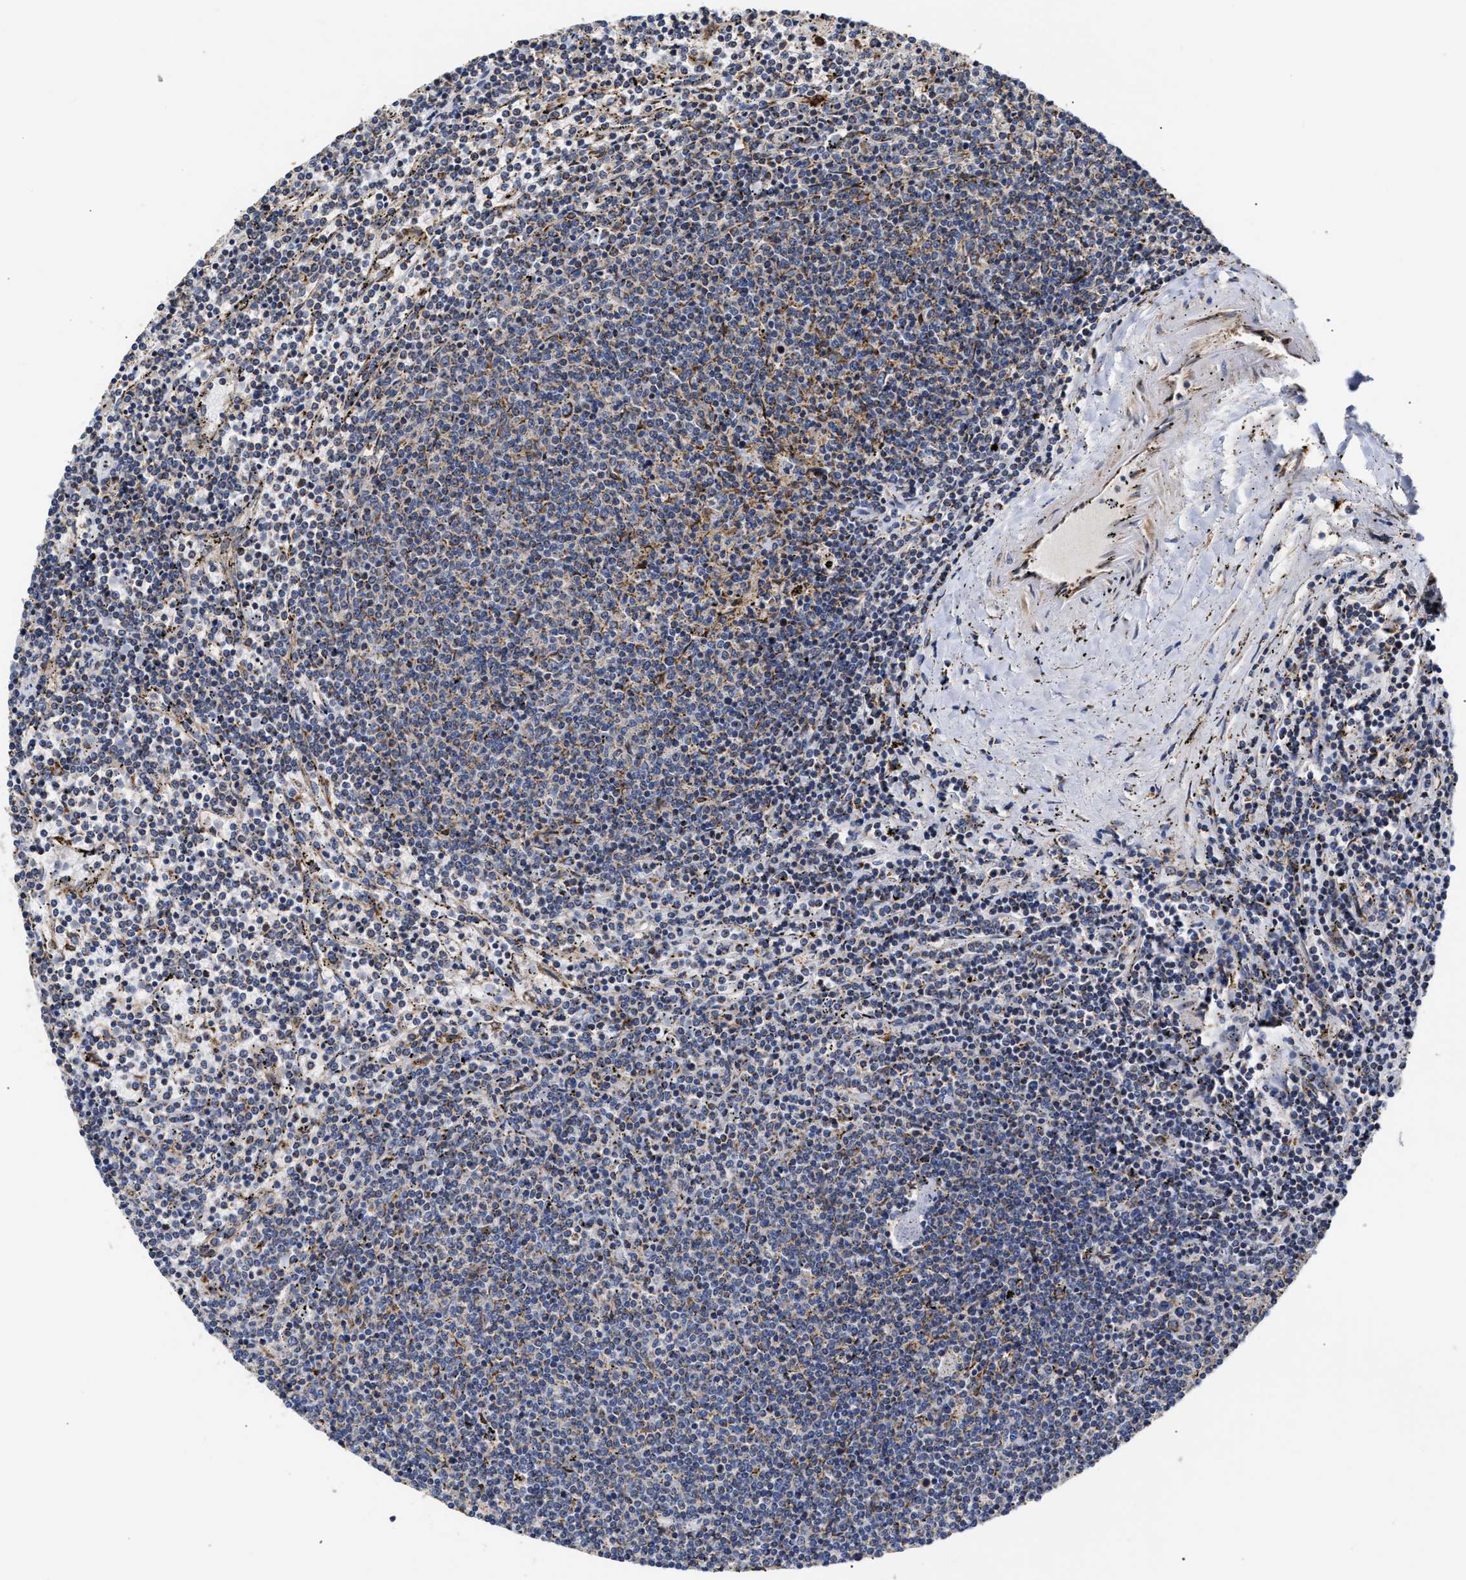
{"staining": {"intensity": "negative", "quantity": "none", "location": "none"}, "tissue": "lymphoma", "cell_type": "Tumor cells", "image_type": "cancer", "snomed": [{"axis": "morphology", "description": "Malignant lymphoma, non-Hodgkin's type, Low grade"}, {"axis": "topography", "description": "Spleen"}], "caption": "Photomicrograph shows no significant protein positivity in tumor cells of lymphoma.", "gene": "MALSU1", "patient": {"sex": "female", "age": 50}}